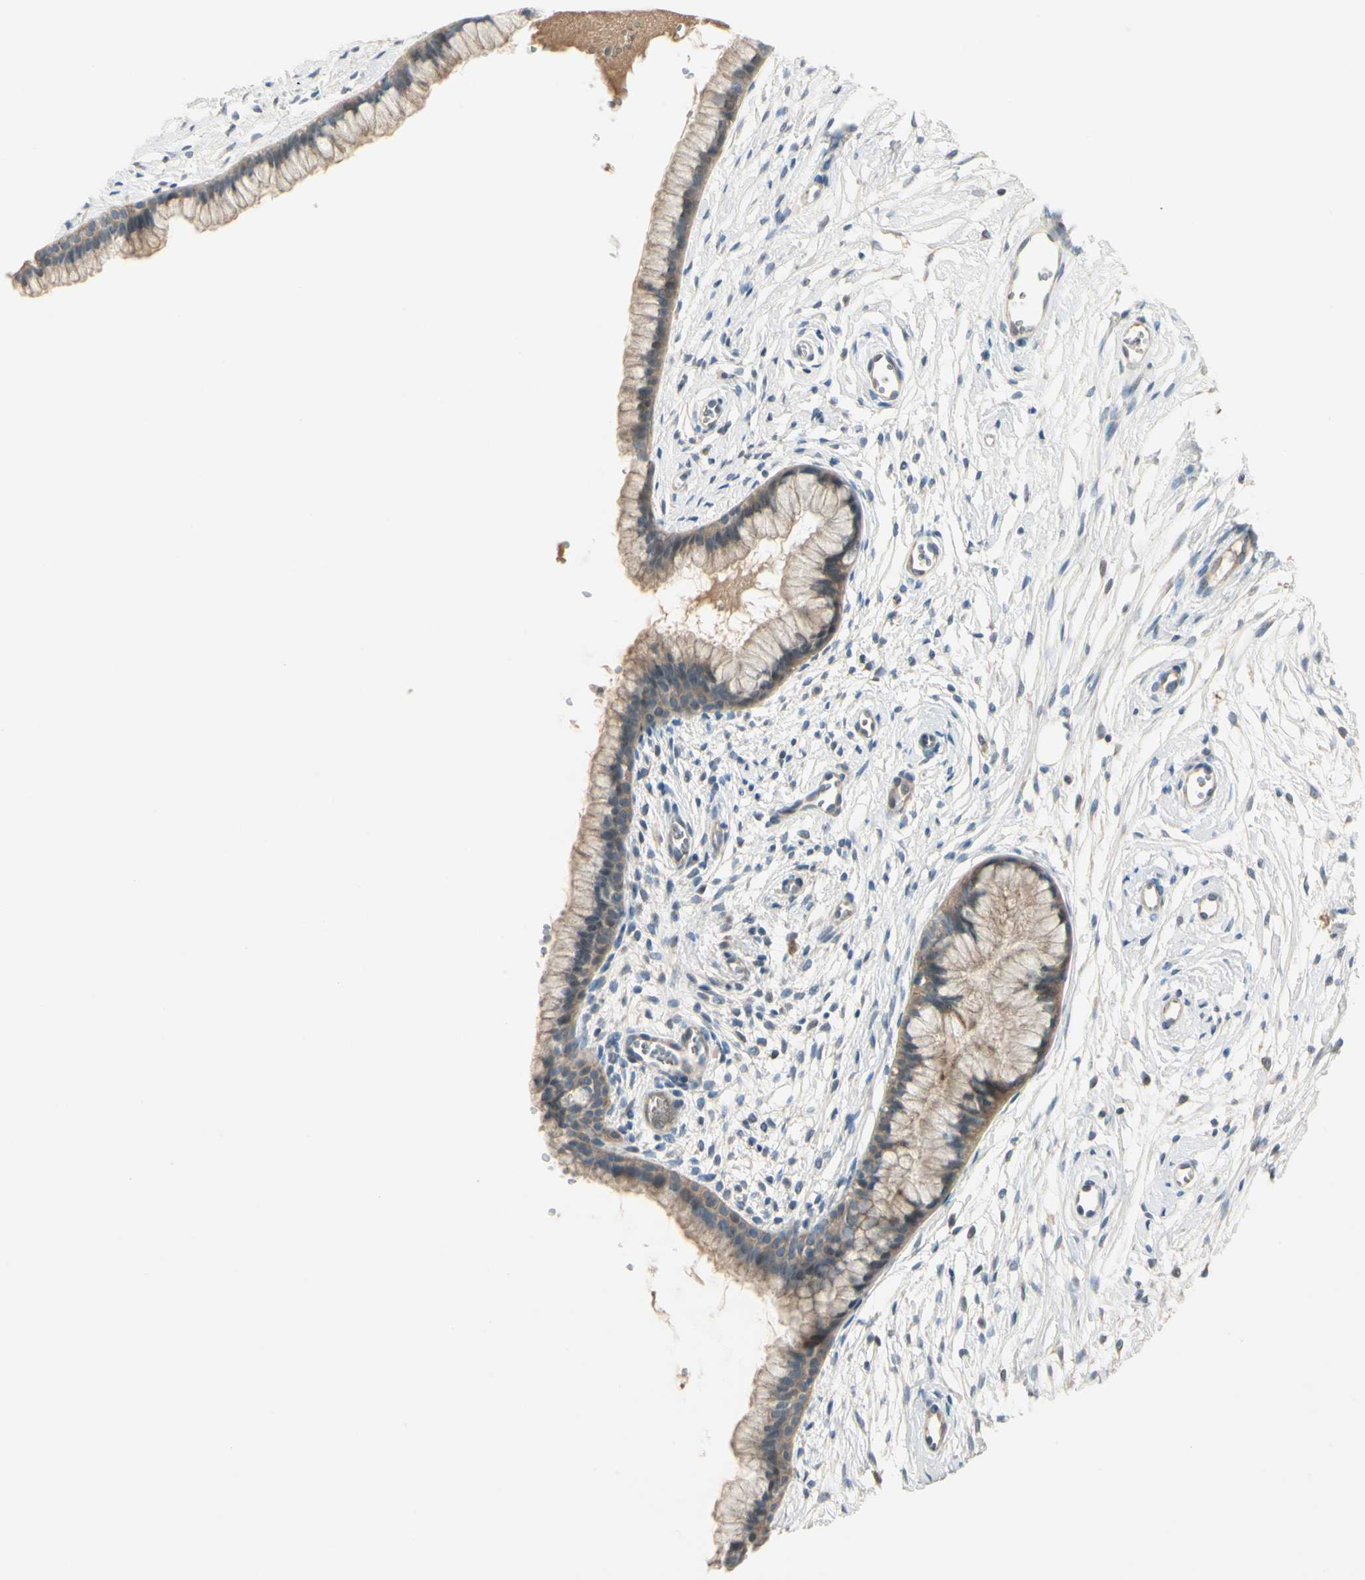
{"staining": {"intensity": "moderate", "quantity": ">75%", "location": "cytoplasmic/membranous"}, "tissue": "cervix", "cell_type": "Glandular cells", "image_type": "normal", "snomed": [{"axis": "morphology", "description": "Normal tissue, NOS"}, {"axis": "topography", "description": "Cervix"}], "caption": "A brown stain shows moderate cytoplasmic/membranous expression of a protein in glandular cells of normal cervix.", "gene": "PPP3CB", "patient": {"sex": "female", "age": 39}}